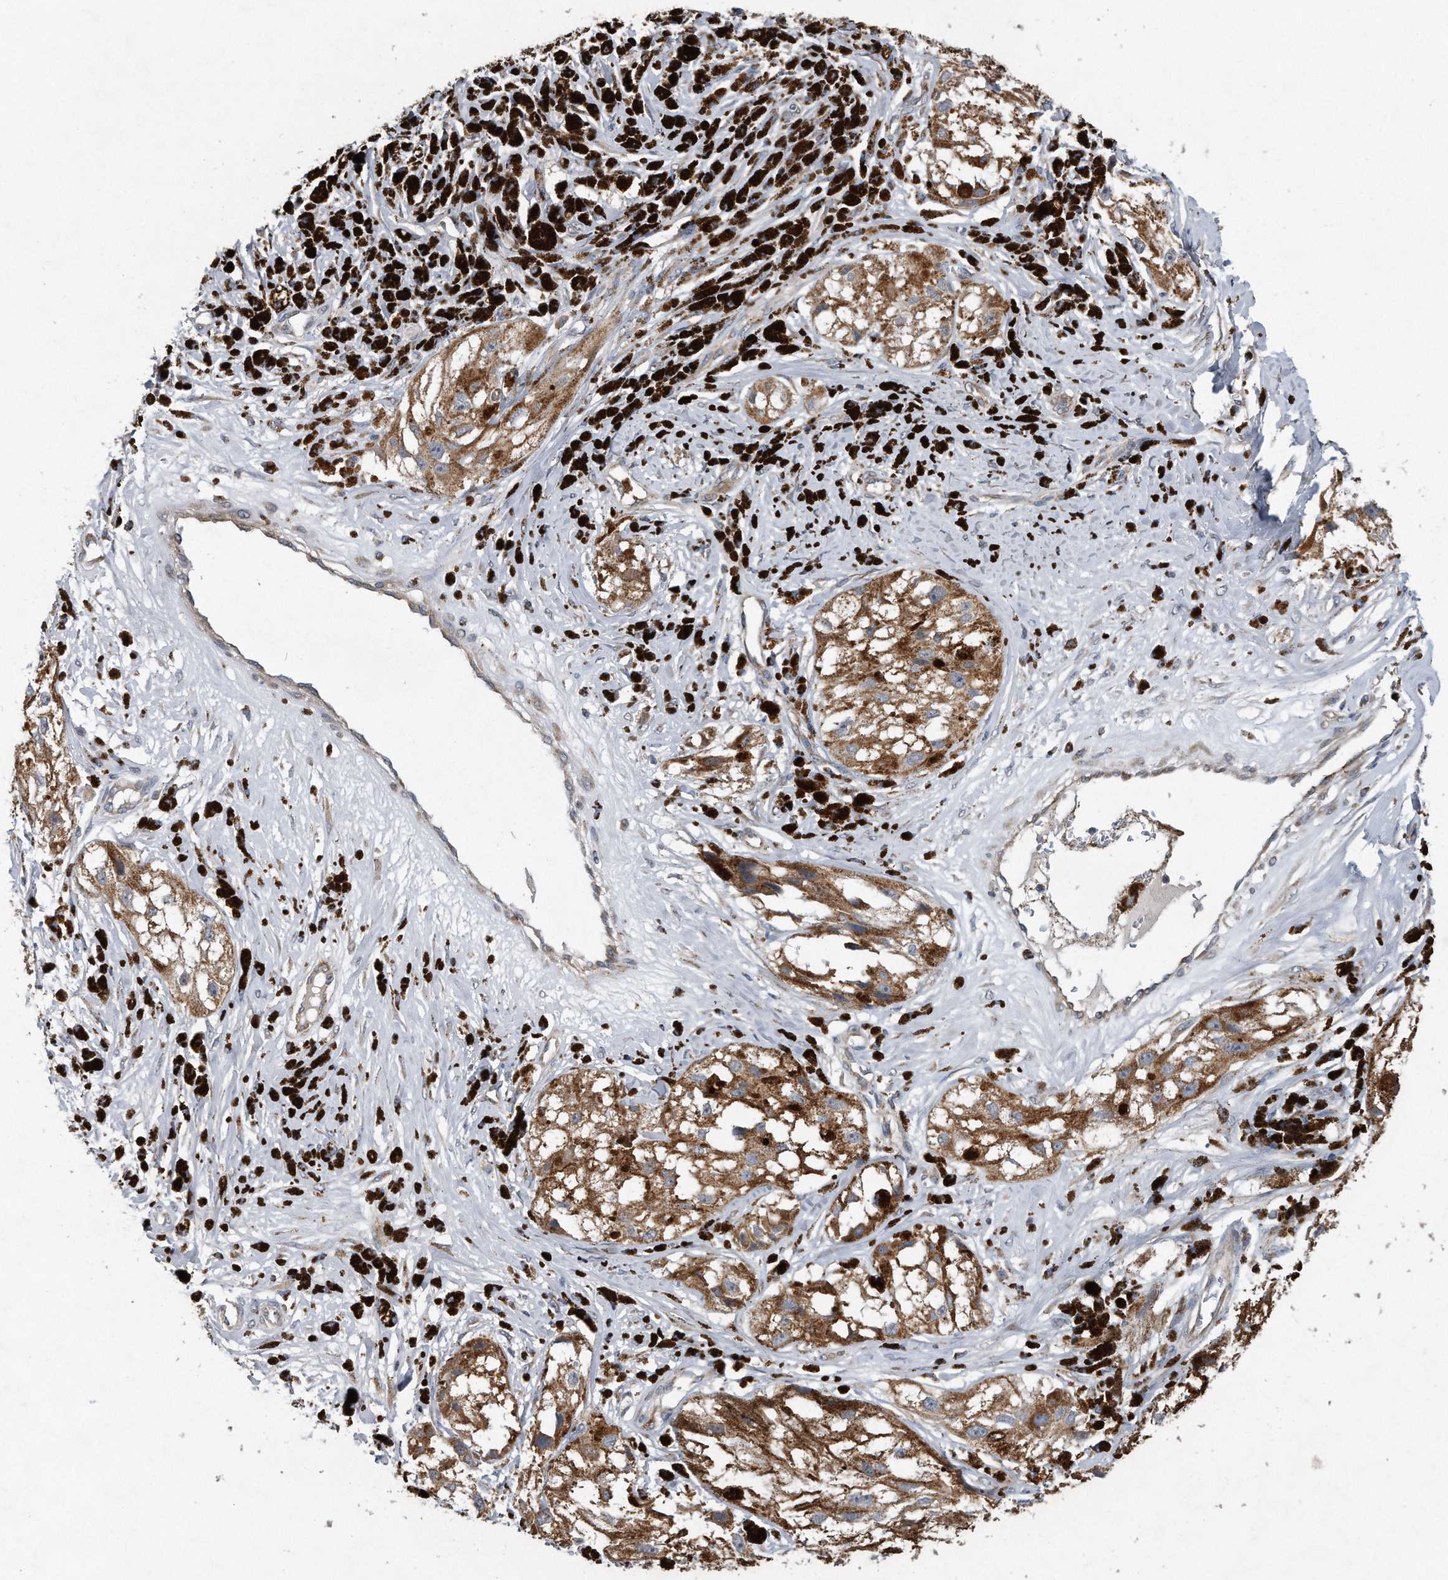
{"staining": {"intensity": "moderate", "quantity": ">75%", "location": "cytoplasmic/membranous"}, "tissue": "melanoma", "cell_type": "Tumor cells", "image_type": "cancer", "snomed": [{"axis": "morphology", "description": "Malignant melanoma, NOS"}, {"axis": "topography", "description": "Skin"}], "caption": "Melanoma stained for a protein (brown) displays moderate cytoplasmic/membranous positive positivity in approximately >75% of tumor cells.", "gene": "LYRM4", "patient": {"sex": "male", "age": 88}}